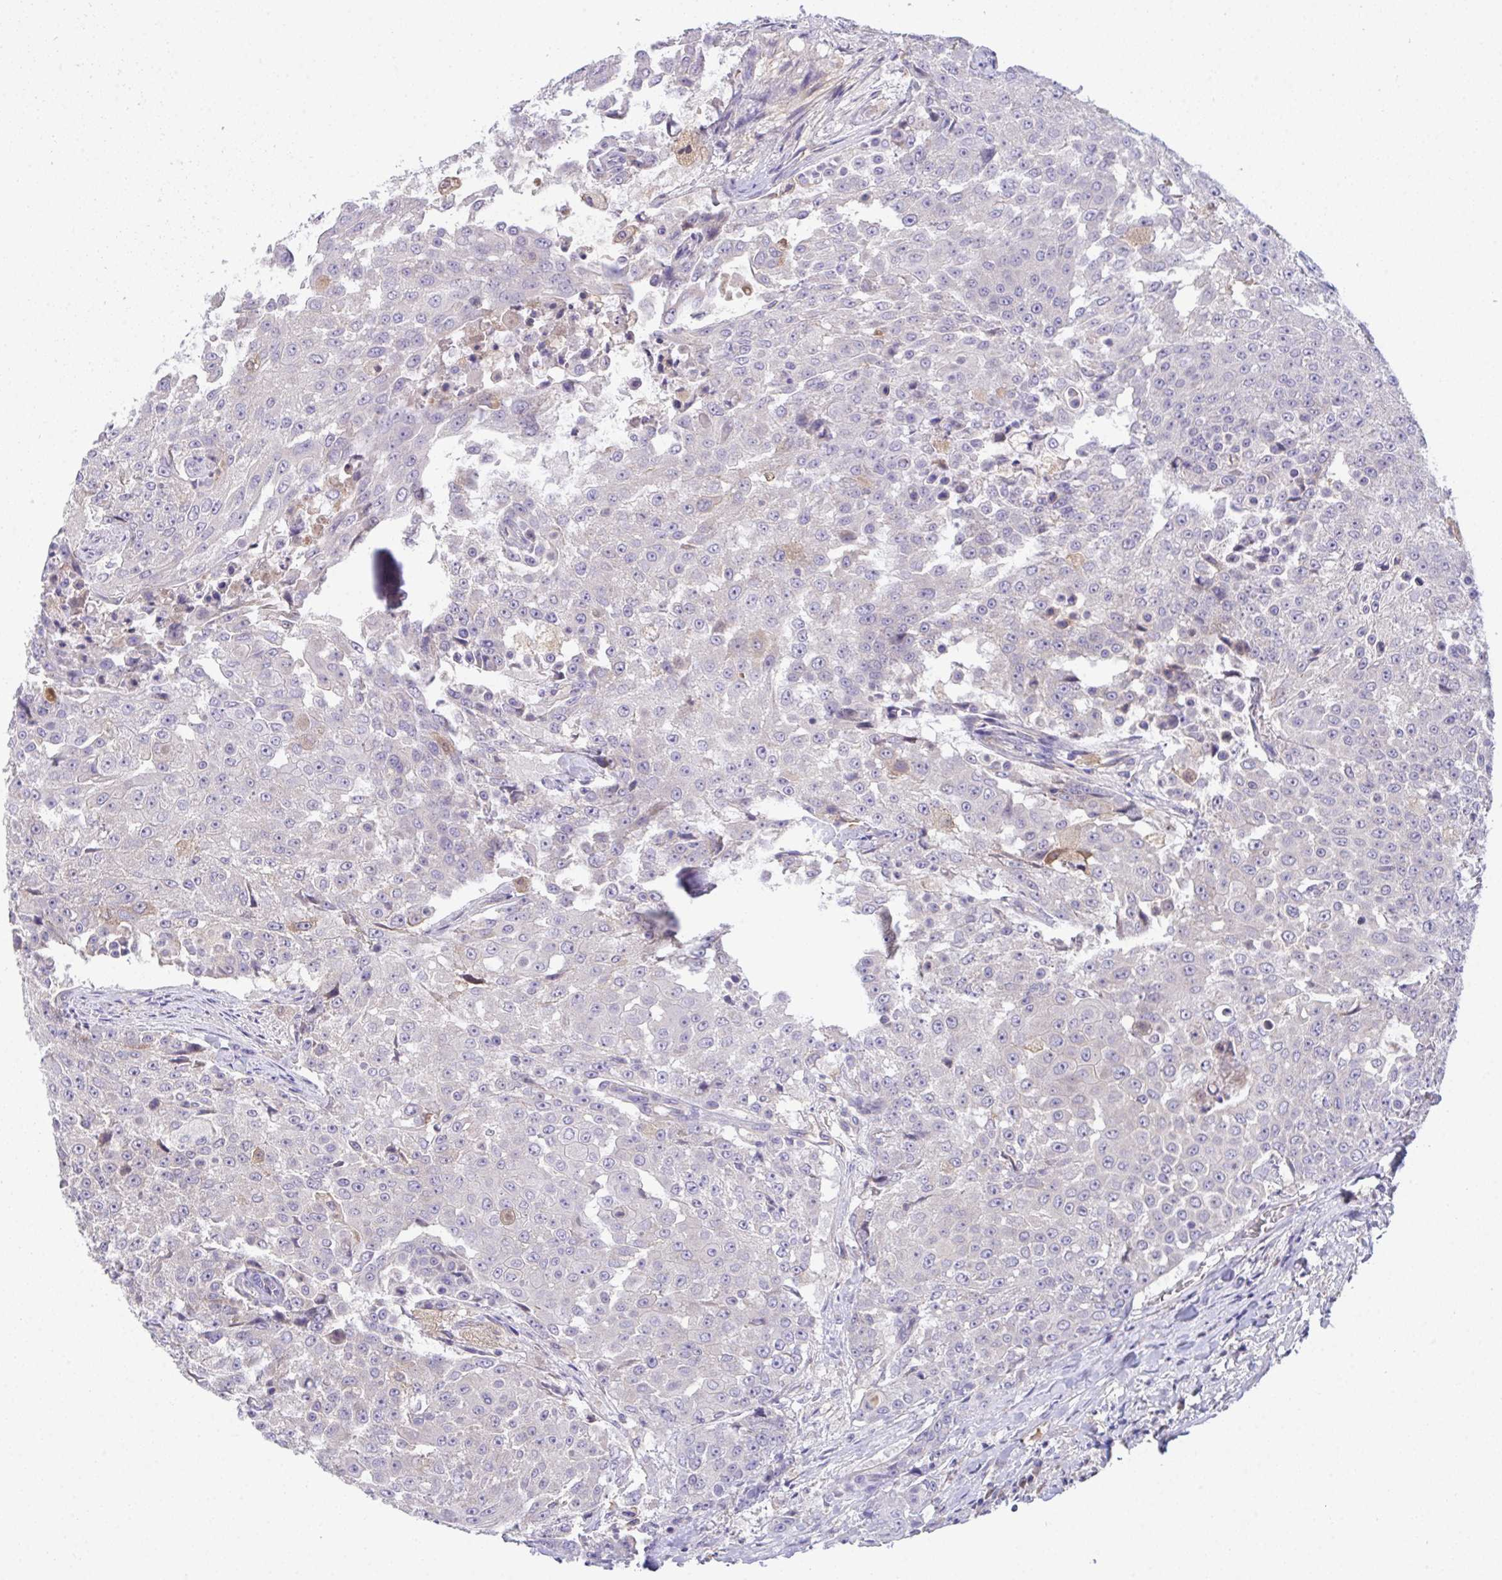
{"staining": {"intensity": "negative", "quantity": "none", "location": "none"}, "tissue": "urothelial cancer", "cell_type": "Tumor cells", "image_type": "cancer", "snomed": [{"axis": "morphology", "description": "Urothelial carcinoma, High grade"}, {"axis": "topography", "description": "Urinary bladder"}], "caption": "A high-resolution image shows immunohistochemistry (IHC) staining of high-grade urothelial carcinoma, which displays no significant expression in tumor cells. (DAB immunohistochemistry with hematoxylin counter stain).", "gene": "ZNF581", "patient": {"sex": "female", "age": 63}}